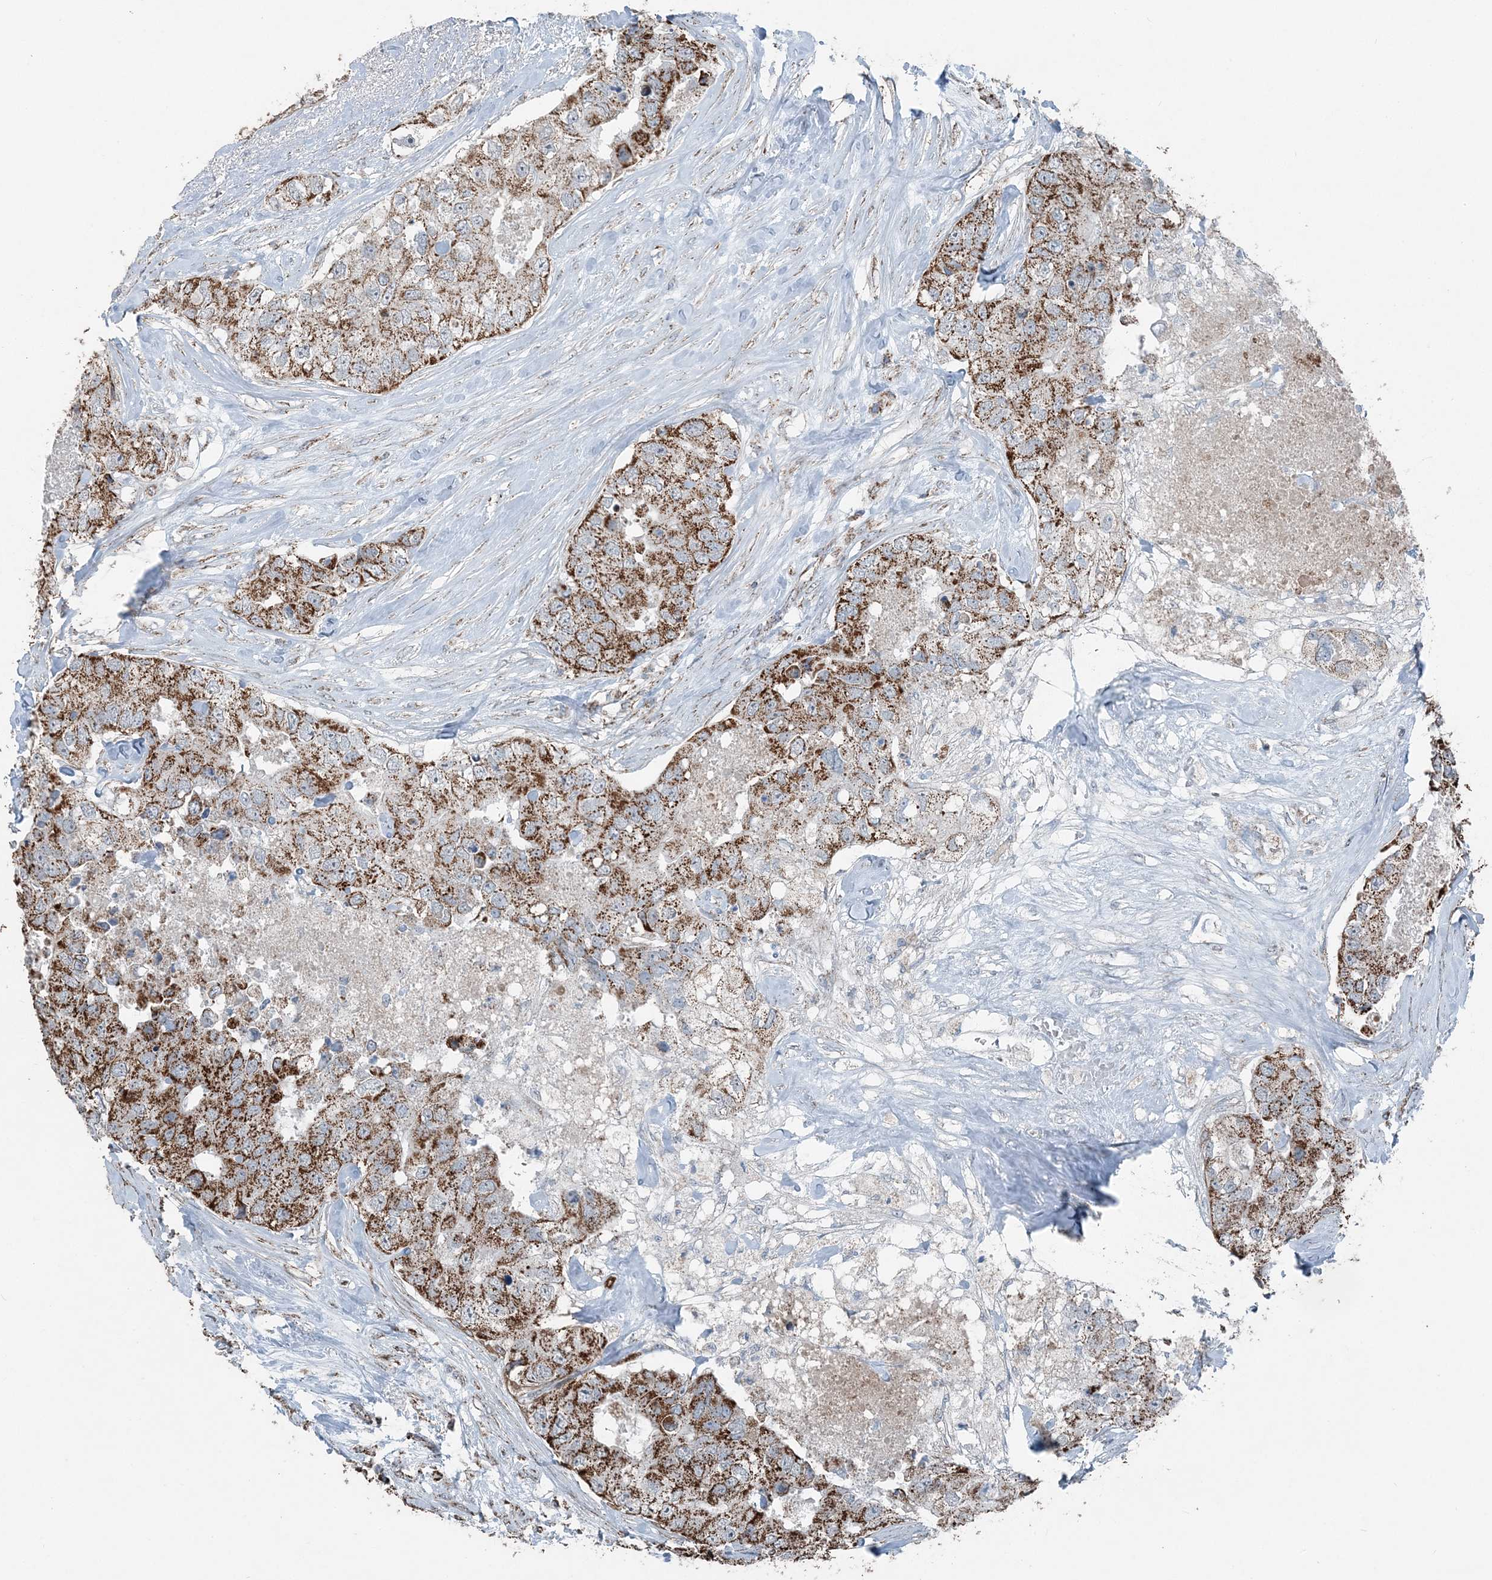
{"staining": {"intensity": "moderate", "quantity": ">75%", "location": "cytoplasmic/membranous"}, "tissue": "breast cancer", "cell_type": "Tumor cells", "image_type": "cancer", "snomed": [{"axis": "morphology", "description": "Duct carcinoma"}, {"axis": "topography", "description": "Breast"}], "caption": "The micrograph displays immunohistochemical staining of breast cancer. There is moderate cytoplasmic/membranous positivity is seen in approximately >75% of tumor cells. Using DAB (3,3'-diaminobenzidine) (brown) and hematoxylin (blue) stains, captured at high magnification using brightfield microscopy.", "gene": "SUCLG1", "patient": {"sex": "female", "age": 62}}